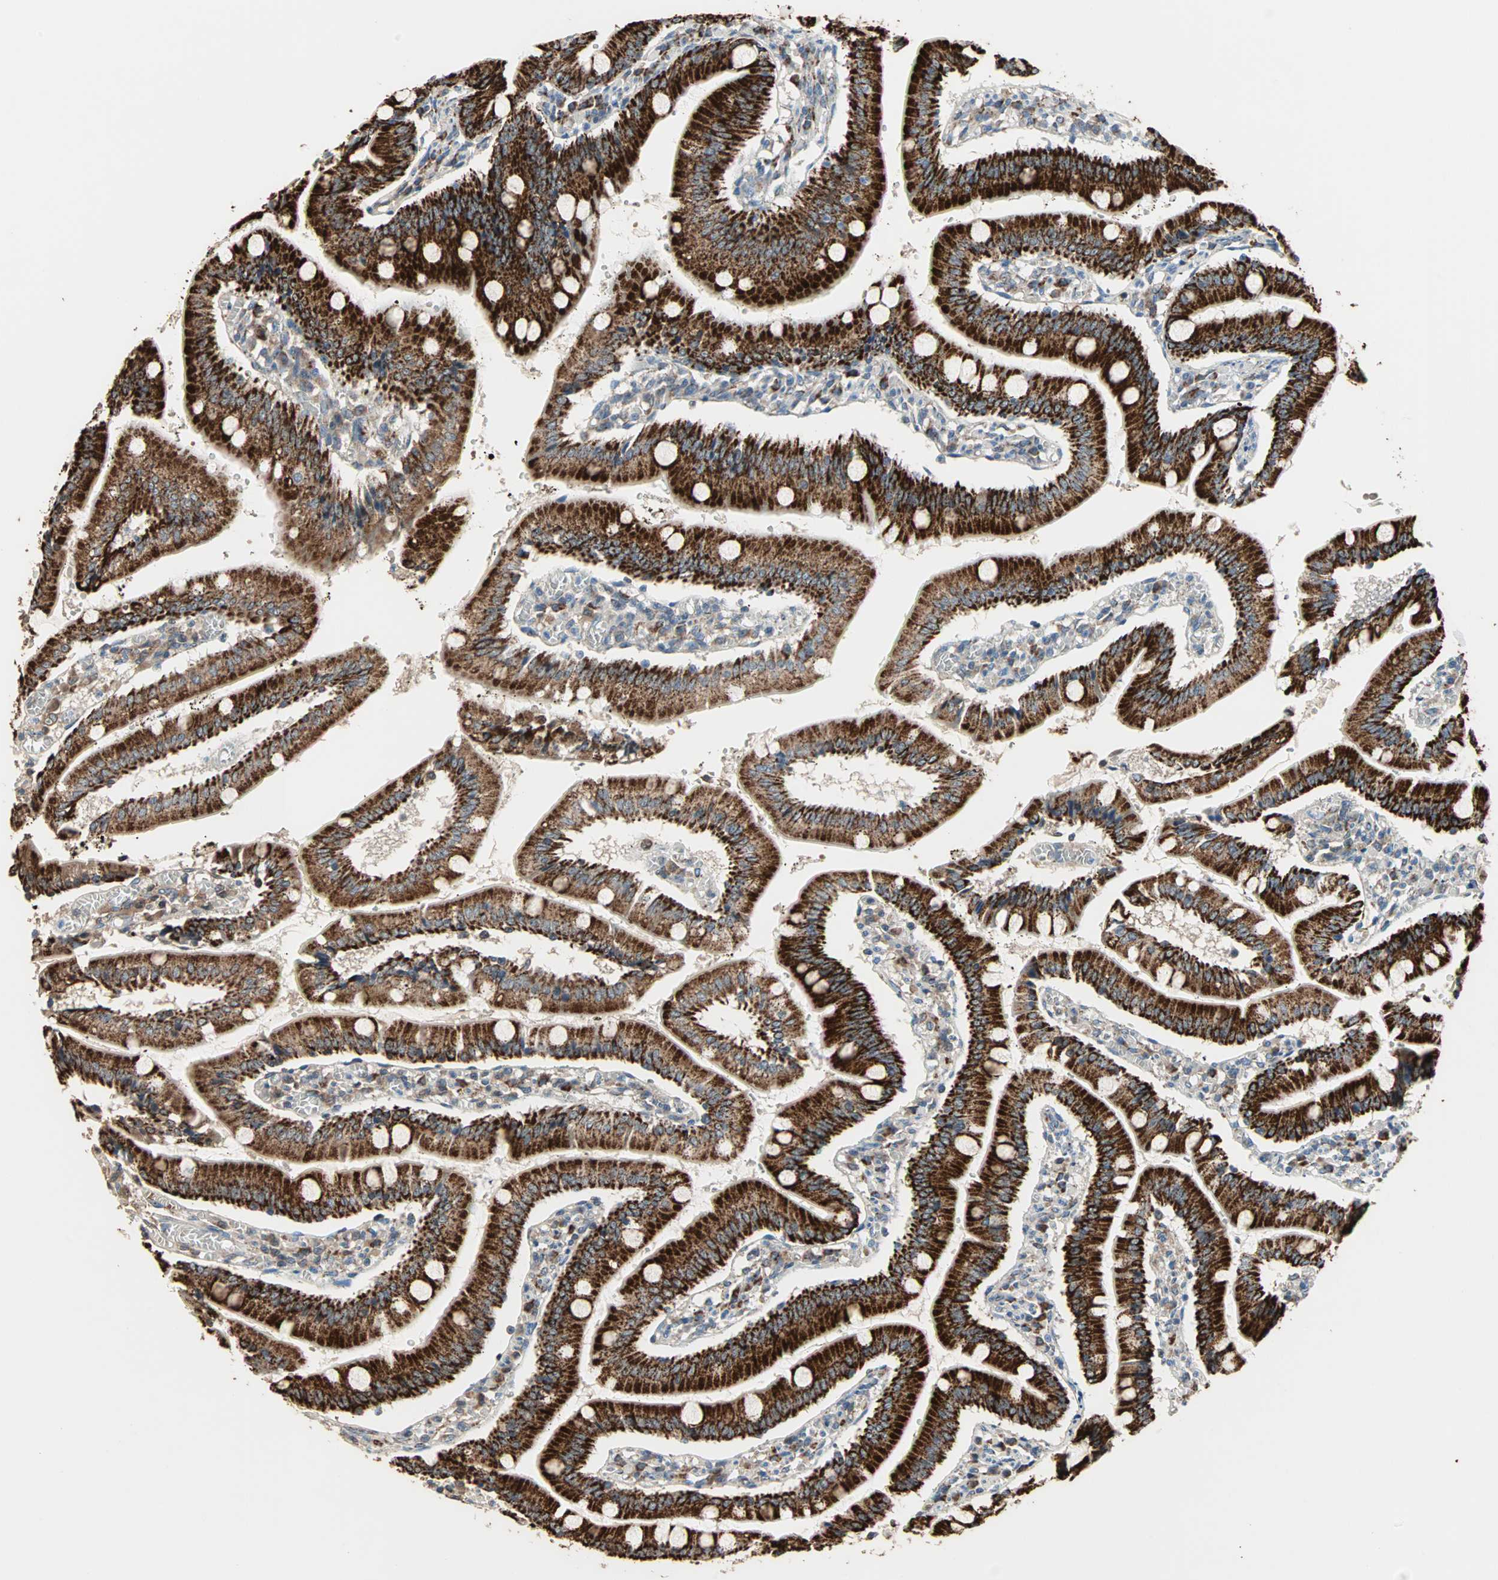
{"staining": {"intensity": "strong", "quantity": ">75%", "location": "cytoplasmic/membranous"}, "tissue": "small intestine", "cell_type": "Glandular cells", "image_type": "normal", "snomed": [{"axis": "morphology", "description": "Normal tissue, NOS"}, {"axis": "topography", "description": "Small intestine"}], "caption": "Protein expression analysis of unremarkable small intestine displays strong cytoplasmic/membranous expression in approximately >75% of glandular cells.", "gene": "TST", "patient": {"sex": "male", "age": 71}}